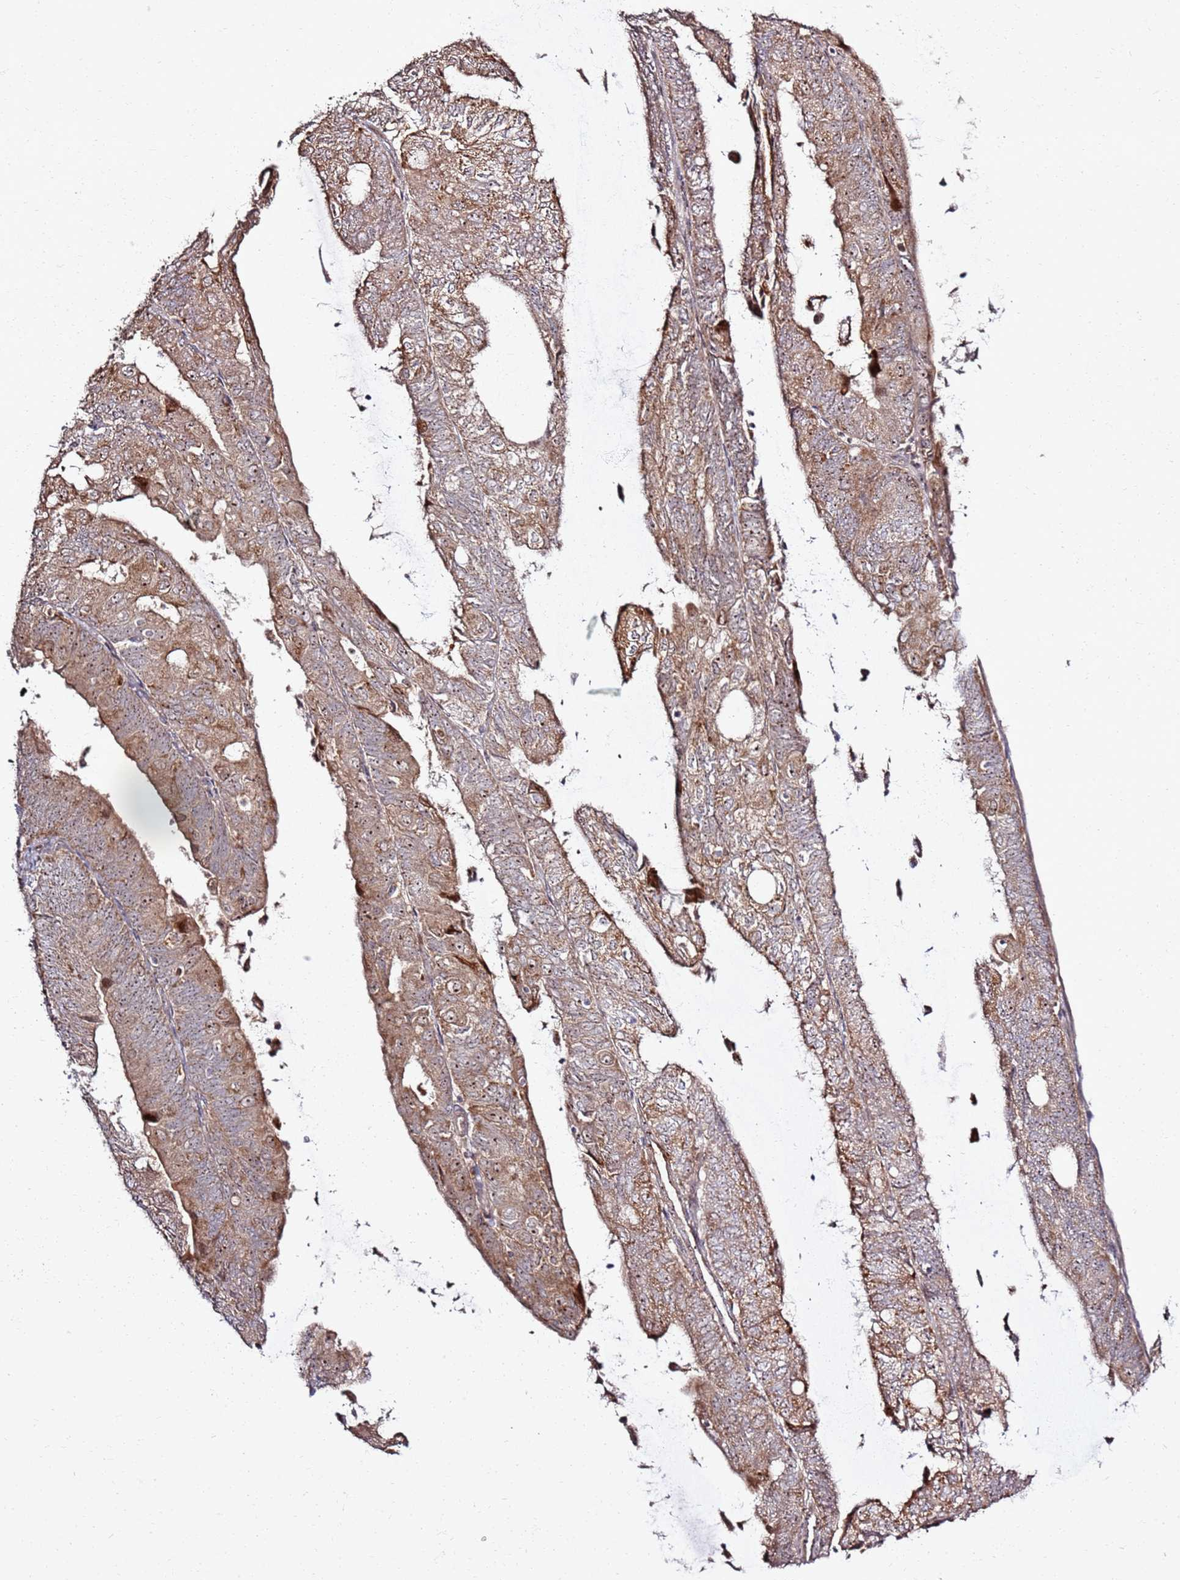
{"staining": {"intensity": "moderate", "quantity": ">75%", "location": "cytoplasmic/membranous,nuclear"}, "tissue": "endometrial cancer", "cell_type": "Tumor cells", "image_type": "cancer", "snomed": [{"axis": "morphology", "description": "Adenocarcinoma, NOS"}, {"axis": "topography", "description": "Endometrium"}], "caption": "Adenocarcinoma (endometrial) was stained to show a protein in brown. There is medium levels of moderate cytoplasmic/membranous and nuclear staining in approximately >75% of tumor cells.", "gene": "CNPY1", "patient": {"sex": "female", "age": 81}}